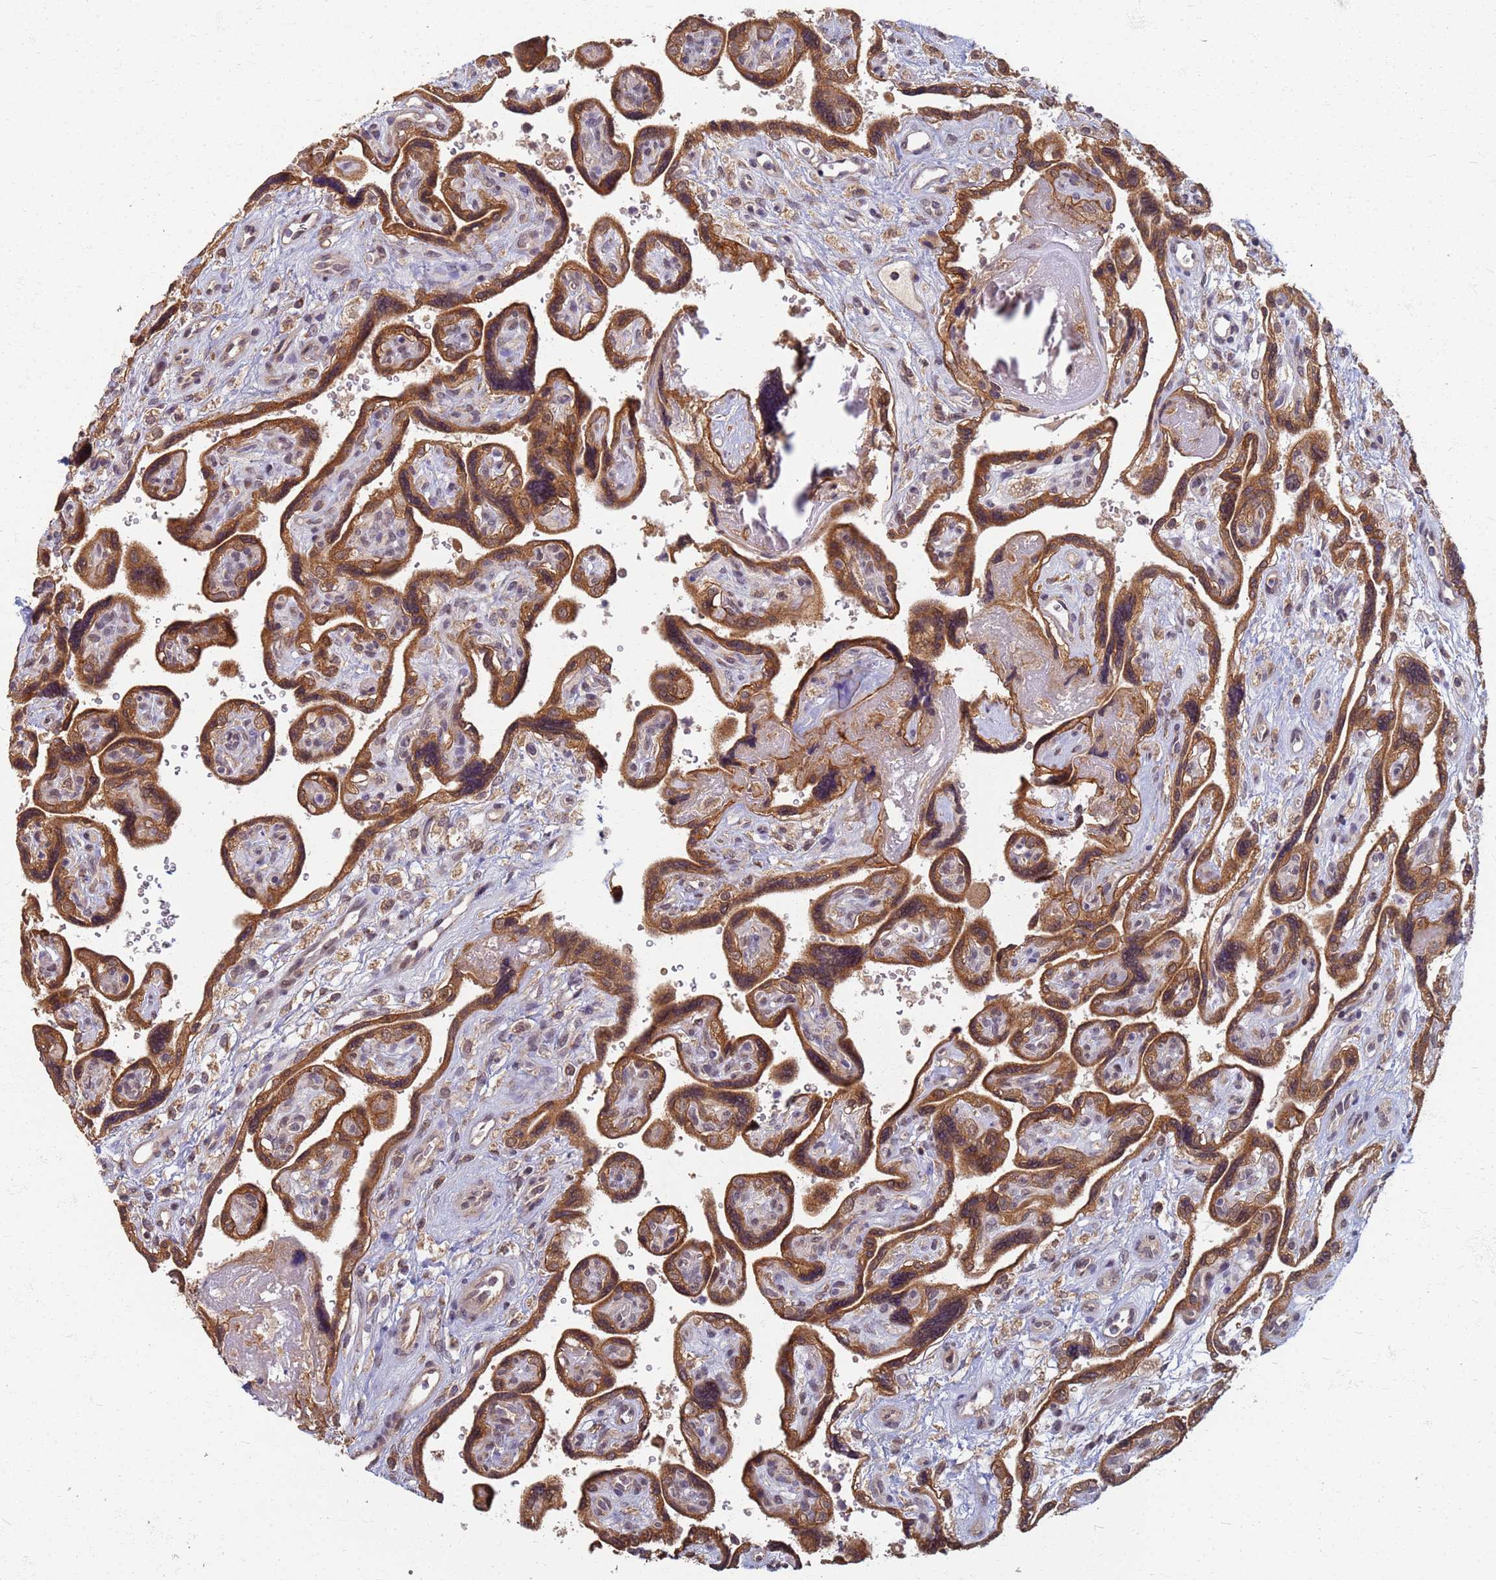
{"staining": {"intensity": "moderate", "quantity": ">75%", "location": "cytoplasmic/membranous"}, "tissue": "placenta", "cell_type": "Decidual cells", "image_type": "normal", "snomed": [{"axis": "morphology", "description": "Normal tissue, NOS"}, {"axis": "topography", "description": "Placenta"}], "caption": "Human placenta stained for a protein (brown) exhibits moderate cytoplasmic/membranous positive staining in about >75% of decidual cells.", "gene": "ITGB4", "patient": {"sex": "female", "age": 39}}